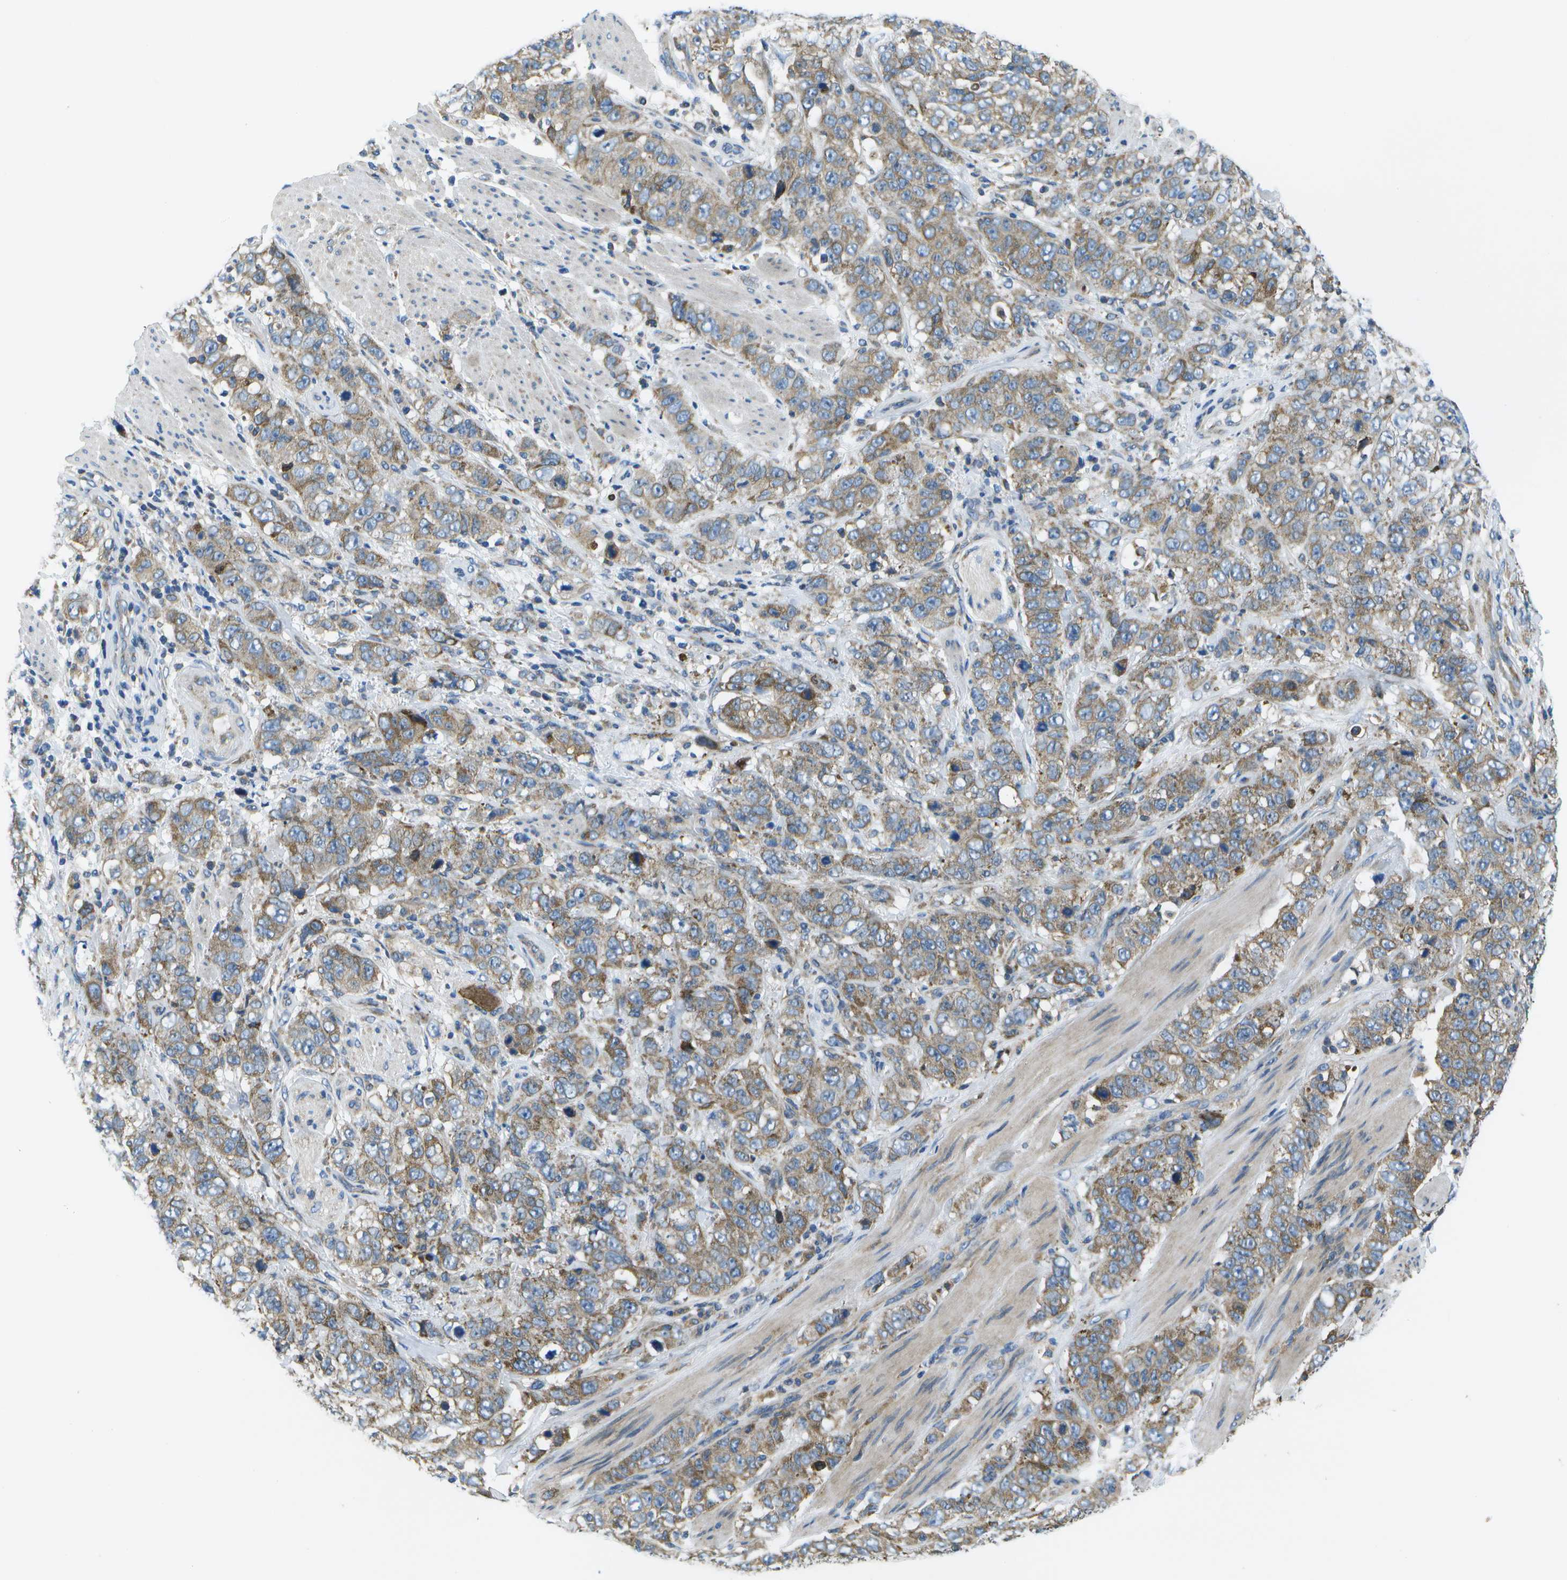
{"staining": {"intensity": "moderate", "quantity": ">75%", "location": "cytoplasmic/membranous"}, "tissue": "stomach cancer", "cell_type": "Tumor cells", "image_type": "cancer", "snomed": [{"axis": "morphology", "description": "Adenocarcinoma, NOS"}, {"axis": "topography", "description": "Stomach"}], "caption": "High-magnification brightfield microscopy of adenocarcinoma (stomach) stained with DAB (3,3'-diaminobenzidine) (brown) and counterstained with hematoxylin (blue). tumor cells exhibit moderate cytoplasmic/membranous staining is identified in about>75% of cells. Nuclei are stained in blue.", "gene": "GDF5", "patient": {"sex": "male", "age": 48}}